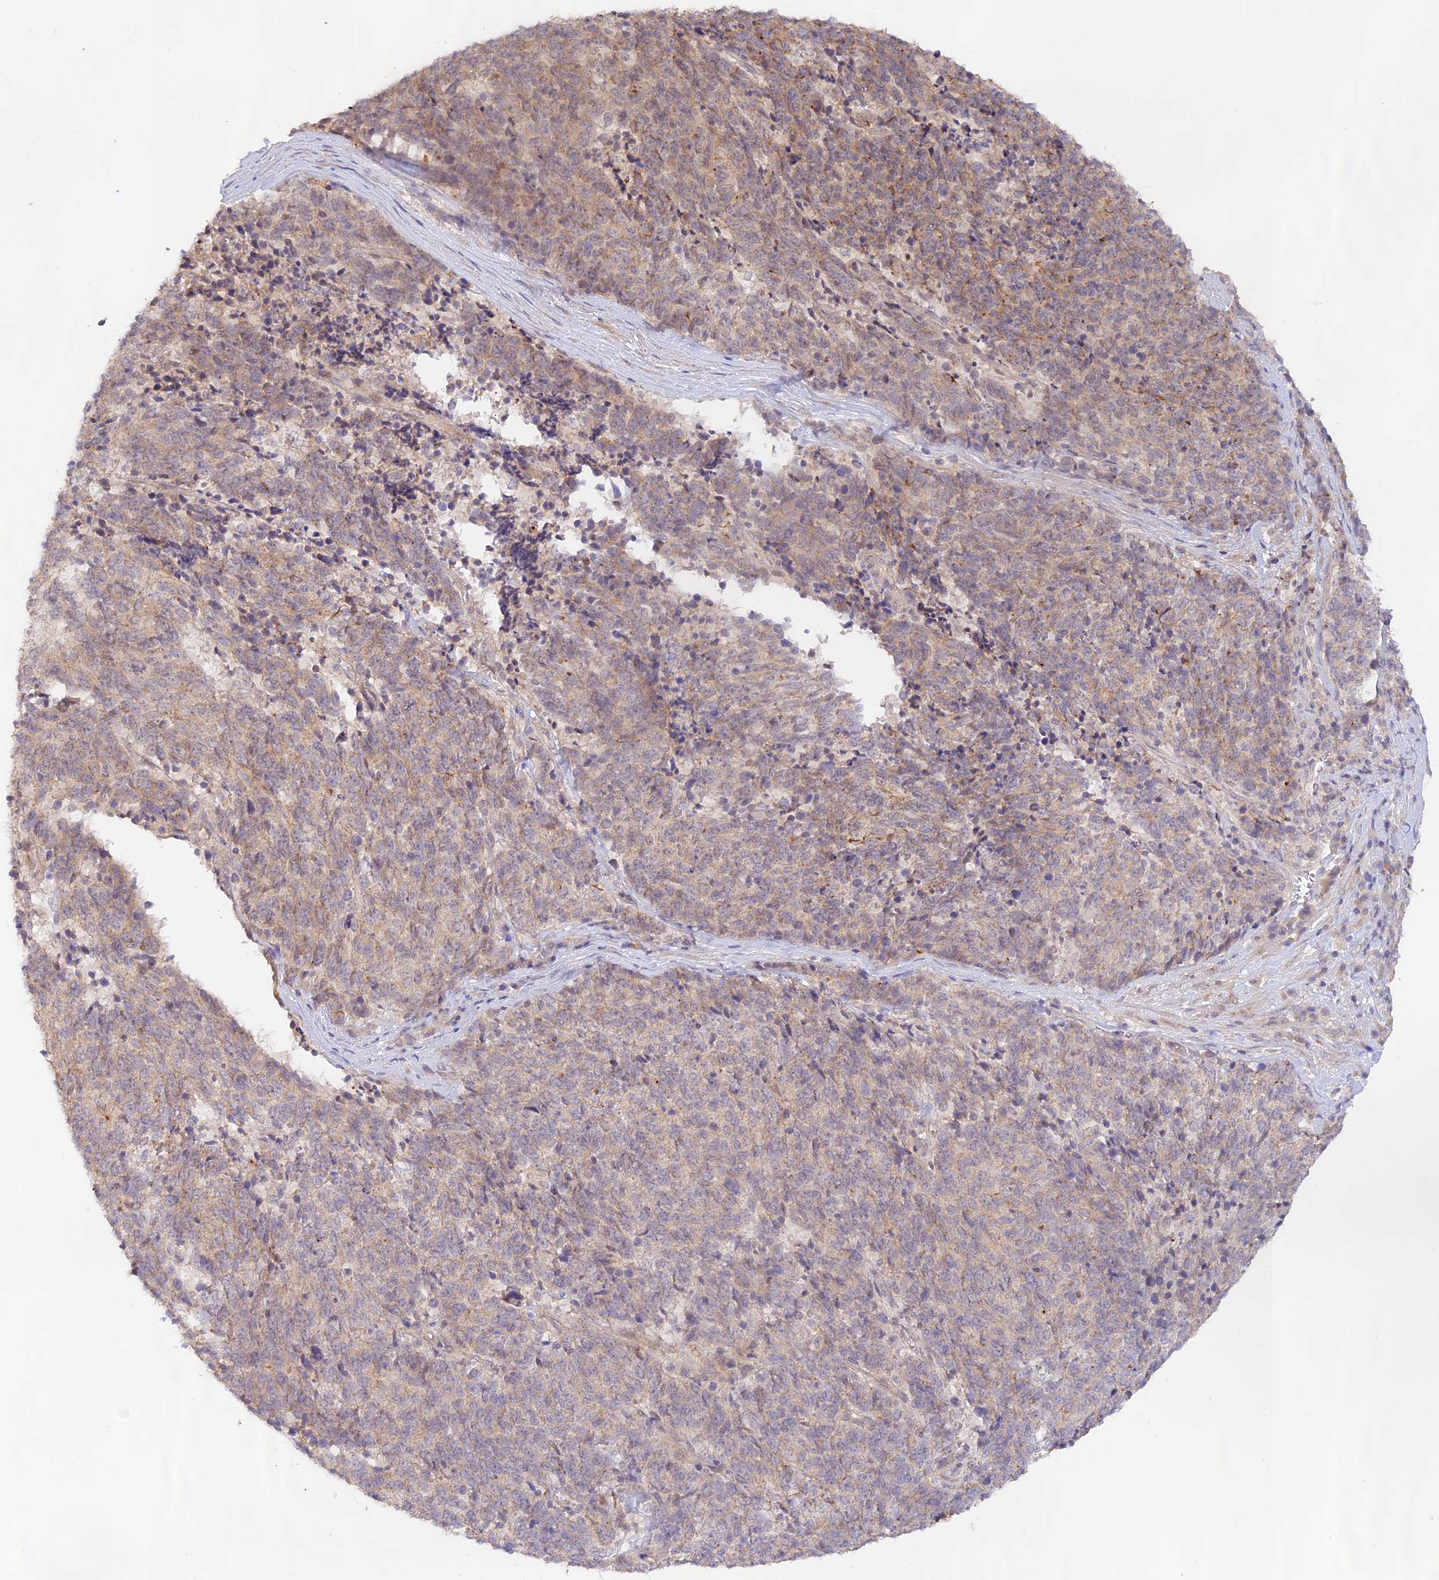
{"staining": {"intensity": "weak", "quantity": ">75%", "location": "cytoplasmic/membranous"}, "tissue": "cervical cancer", "cell_type": "Tumor cells", "image_type": "cancer", "snomed": [{"axis": "morphology", "description": "Squamous cell carcinoma, NOS"}, {"axis": "topography", "description": "Cervix"}], "caption": "Brown immunohistochemical staining in human cervical cancer reveals weak cytoplasmic/membranous staining in about >75% of tumor cells.", "gene": "CAMSAP3", "patient": {"sex": "female", "age": 29}}